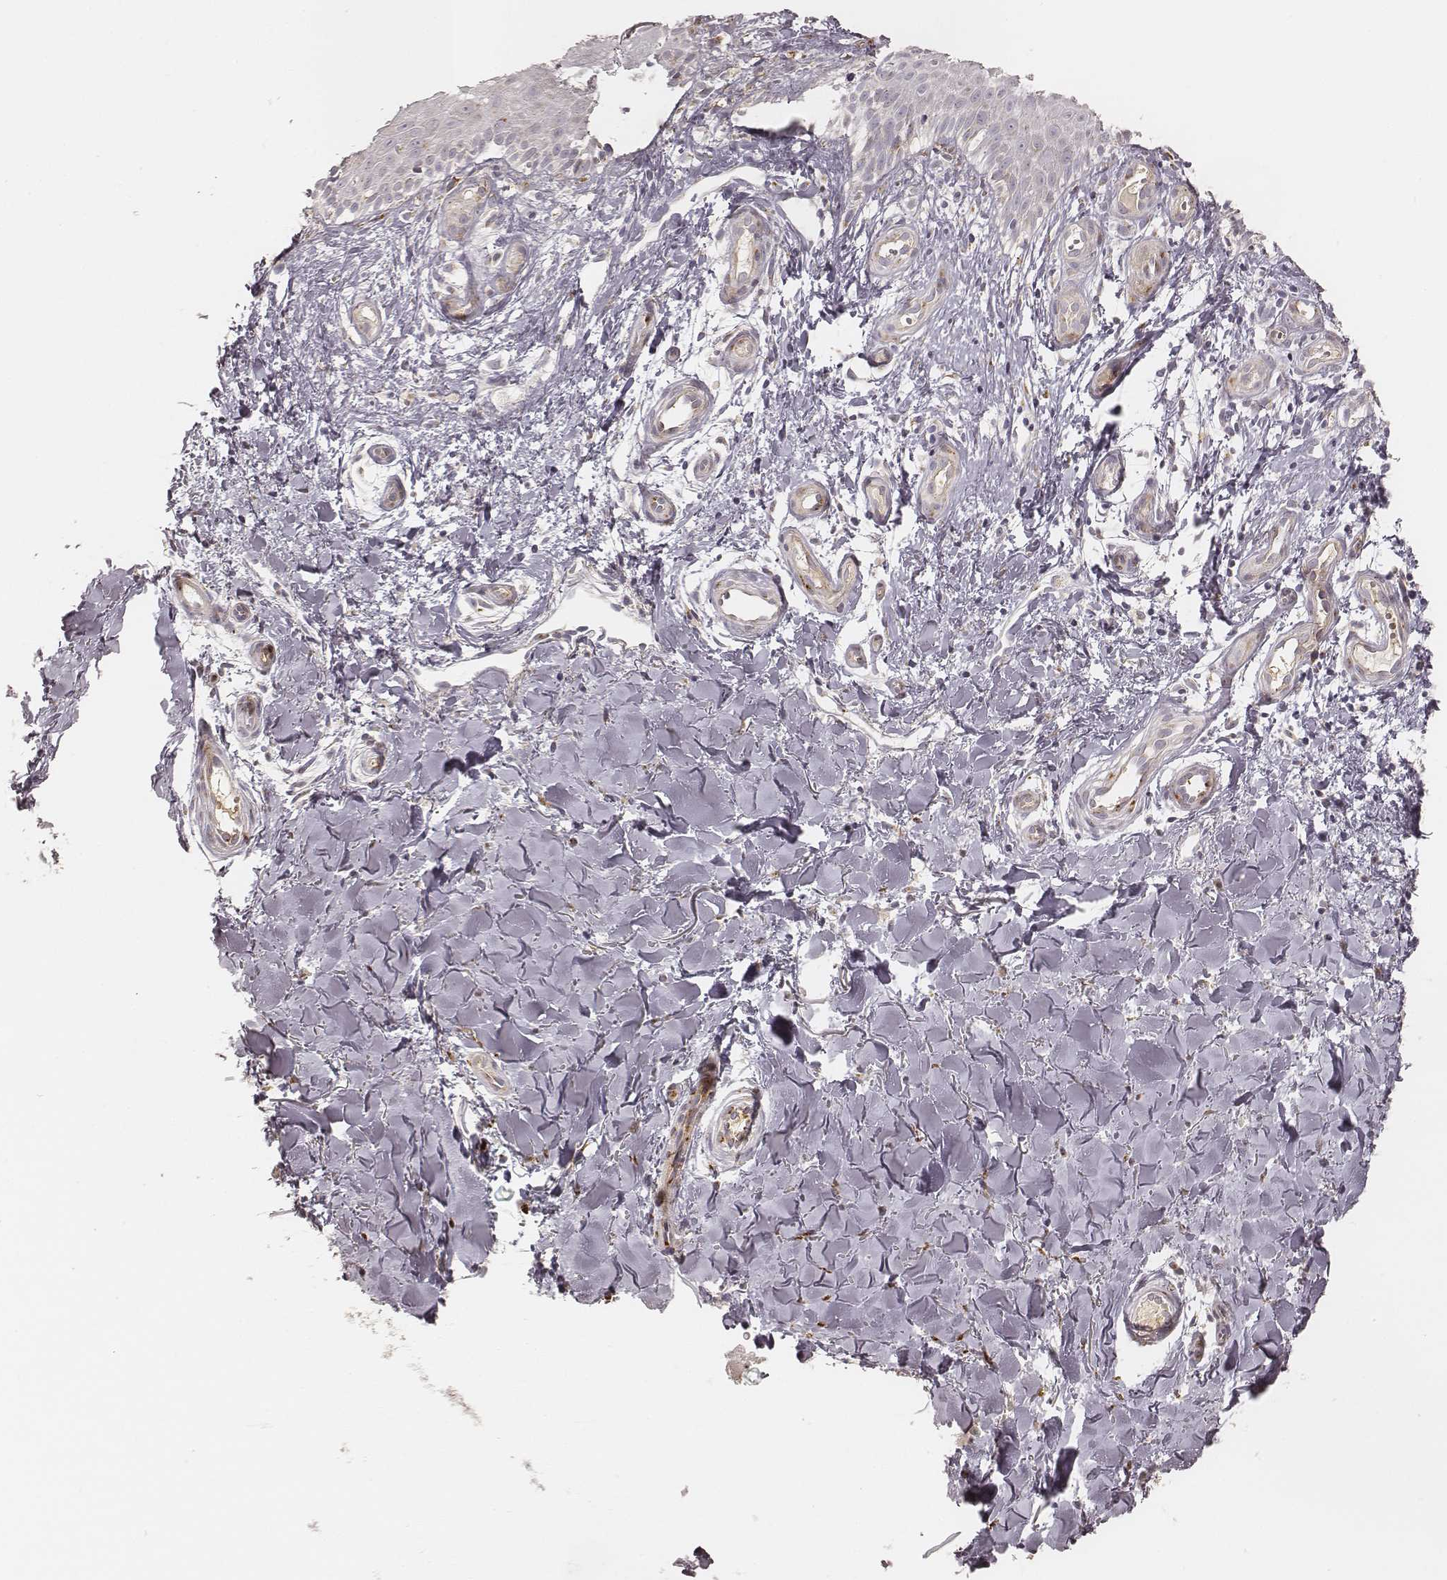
{"staining": {"intensity": "moderate", "quantity": "25%-75%", "location": "cytoplasmic/membranous"}, "tissue": "melanoma", "cell_type": "Tumor cells", "image_type": "cancer", "snomed": [{"axis": "morphology", "description": "Malignant melanoma, NOS"}, {"axis": "topography", "description": "Skin"}], "caption": "Immunohistochemistry histopathology image of malignant melanoma stained for a protein (brown), which demonstrates medium levels of moderate cytoplasmic/membranous expression in about 25%-75% of tumor cells.", "gene": "GORASP2", "patient": {"sex": "female", "age": 53}}